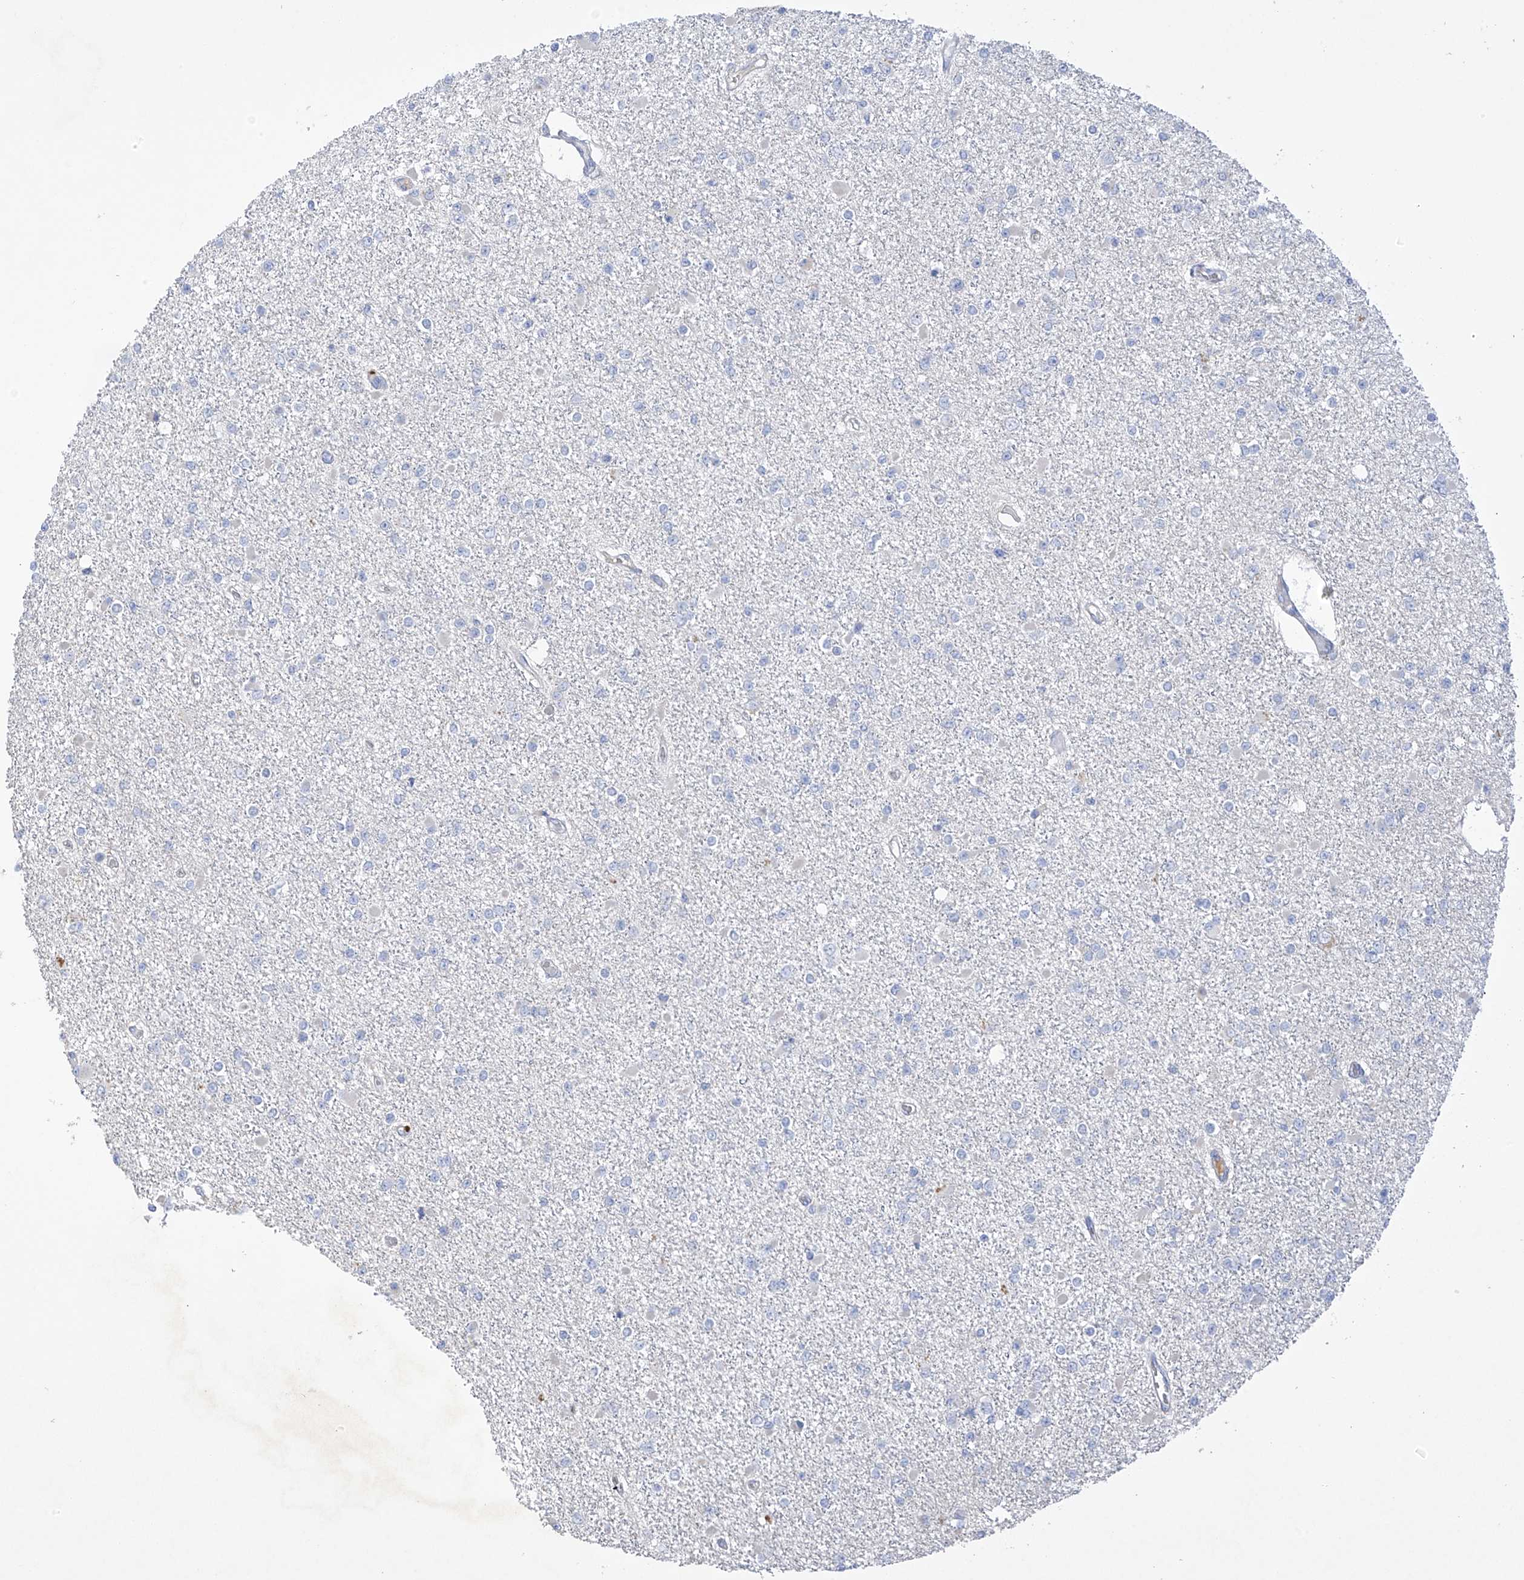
{"staining": {"intensity": "negative", "quantity": "none", "location": "none"}, "tissue": "glioma", "cell_type": "Tumor cells", "image_type": "cancer", "snomed": [{"axis": "morphology", "description": "Glioma, malignant, Low grade"}, {"axis": "topography", "description": "Brain"}], "caption": "High magnification brightfield microscopy of glioma stained with DAB (brown) and counterstained with hematoxylin (blue): tumor cells show no significant staining.", "gene": "PRSS12", "patient": {"sex": "female", "age": 22}}